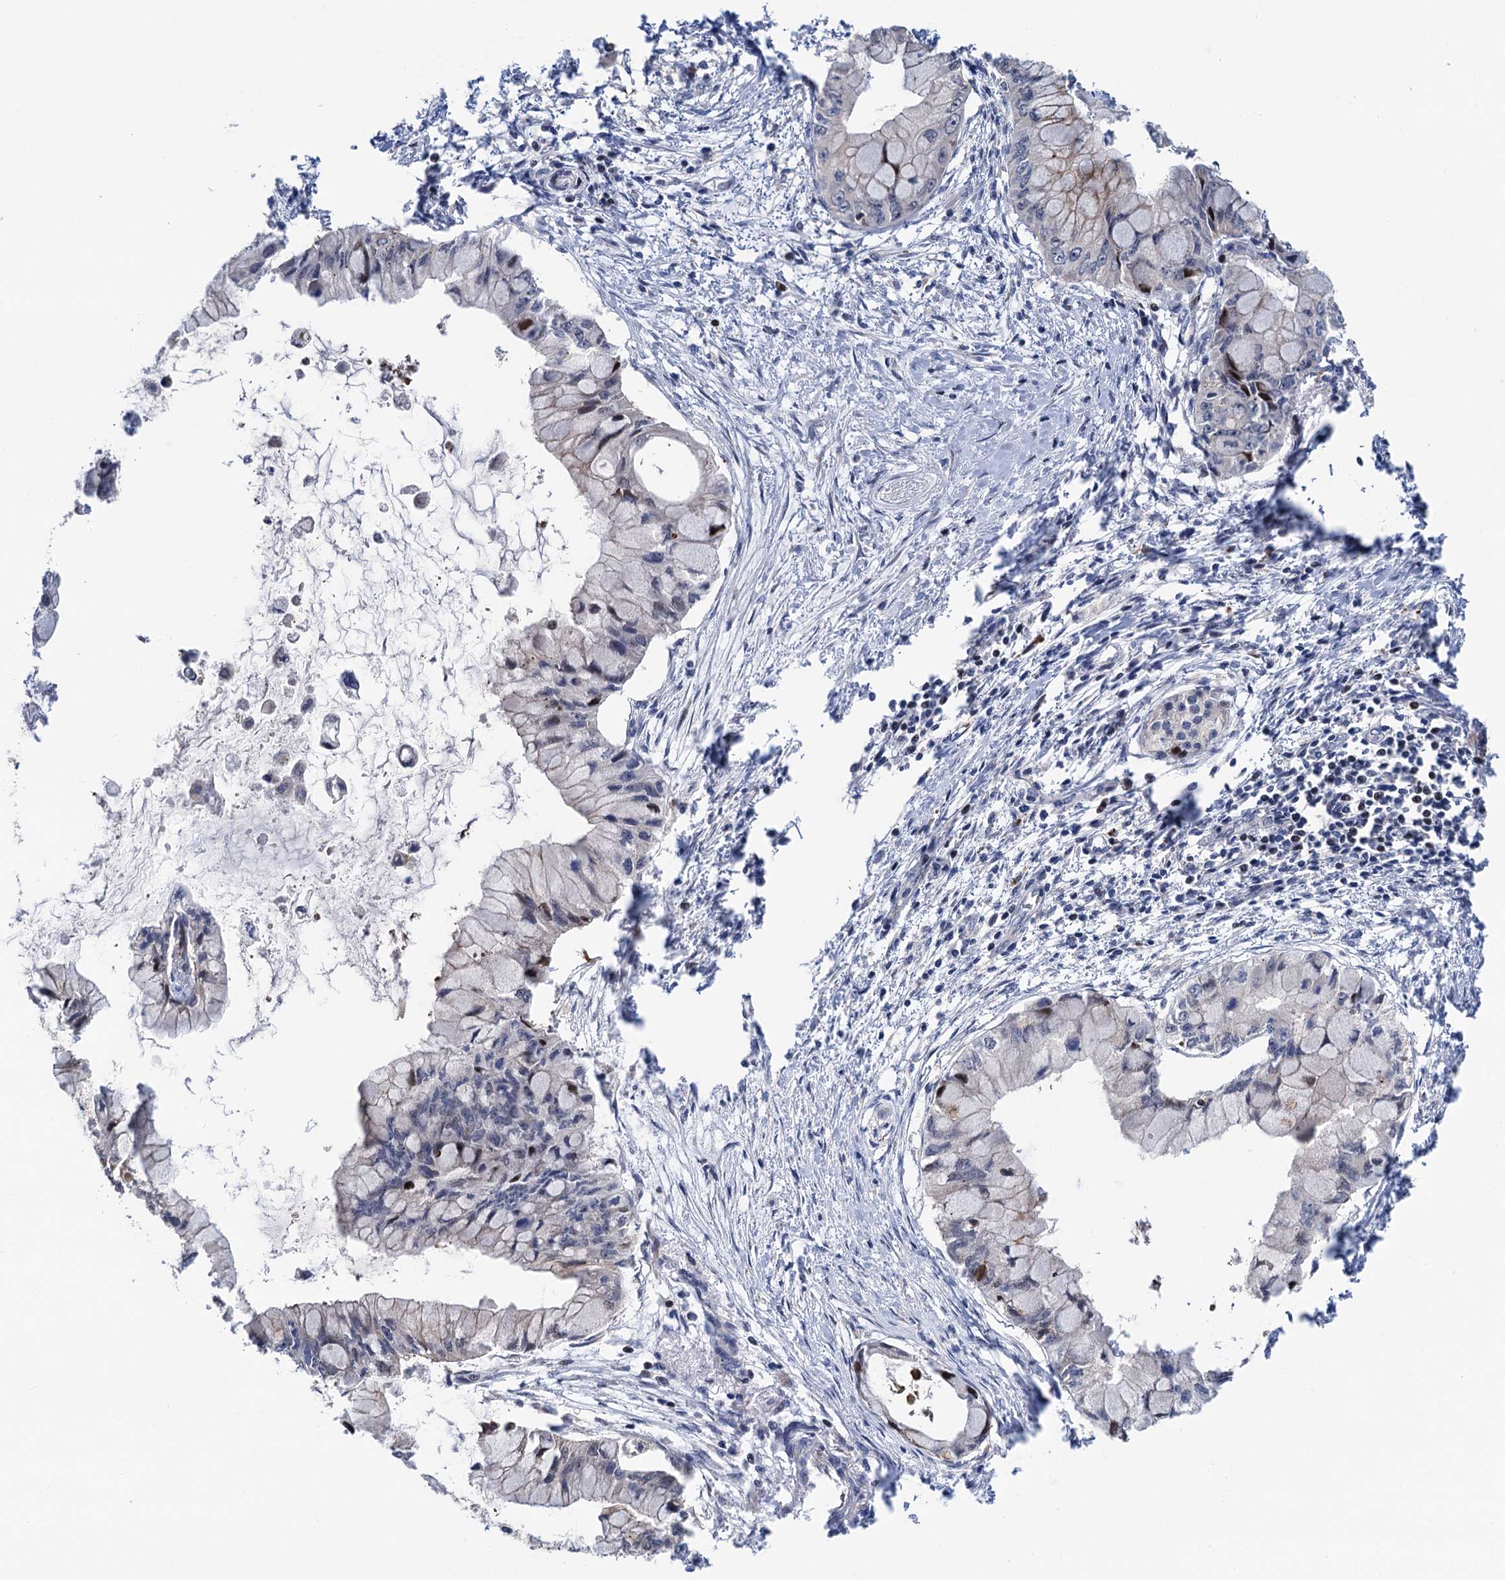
{"staining": {"intensity": "negative", "quantity": "none", "location": "none"}, "tissue": "pancreatic cancer", "cell_type": "Tumor cells", "image_type": "cancer", "snomed": [{"axis": "morphology", "description": "Adenocarcinoma, NOS"}, {"axis": "topography", "description": "Pancreas"}], "caption": "Adenocarcinoma (pancreatic) was stained to show a protein in brown. There is no significant expression in tumor cells.", "gene": "UBR1", "patient": {"sex": "male", "age": 48}}